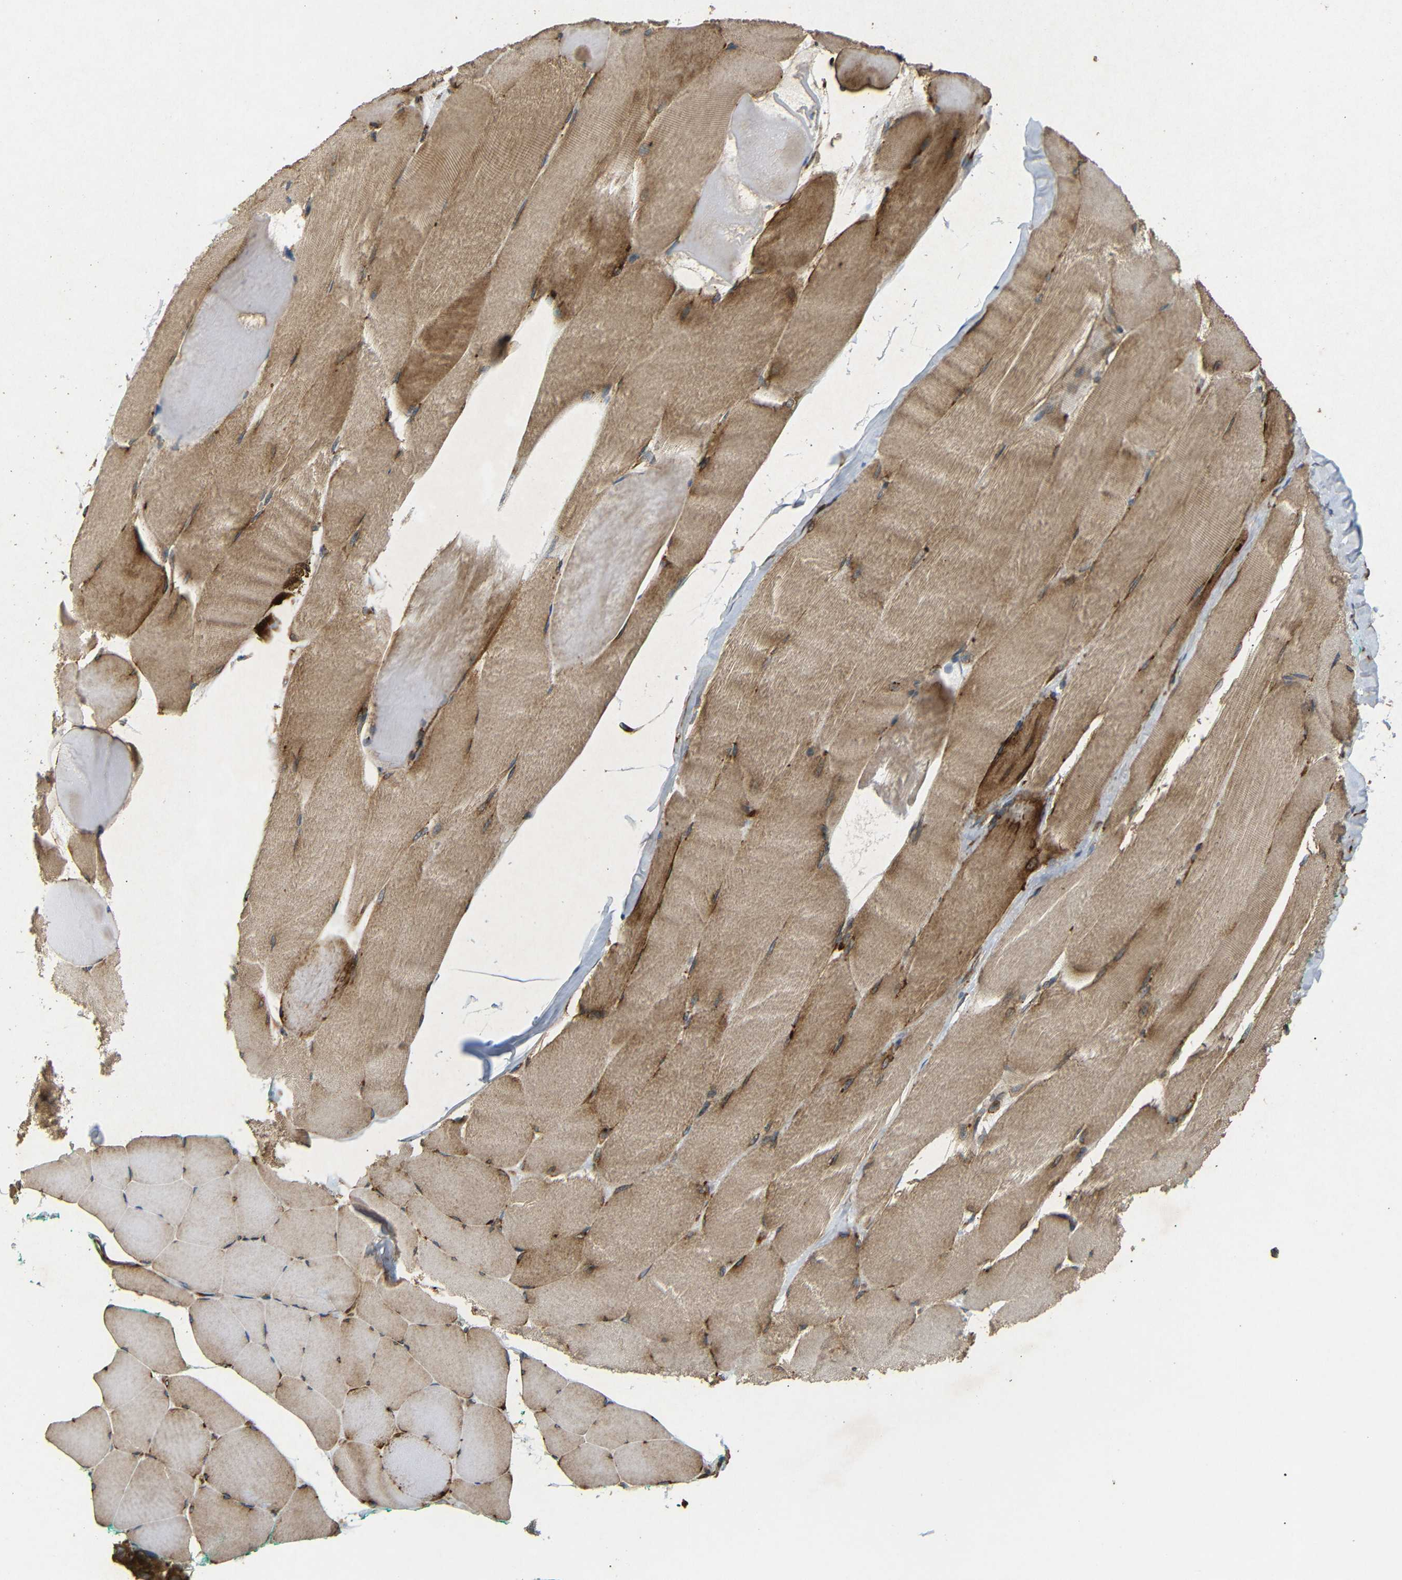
{"staining": {"intensity": "moderate", "quantity": ">75%", "location": "cytoplasmic/membranous"}, "tissue": "skeletal muscle", "cell_type": "Myocytes", "image_type": "normal", "snomed": [{"axis": "morphology", "description": "Normal tissue, NOS"}, {"axis": "morphology", "description": "Squamous cell carcinoma, NOS"}, {"axis": "topography", "description": "Skeletal muscle"}], "caption": "Immunohistochemistry (IHC) of unremarkable skeletal muscle demonstrates medium levels of moderate cytoplasmic/membranous expression in about >75% of myocytes.", "gene": "BTF3", "patient": {"sex": "male", "age": 51}}